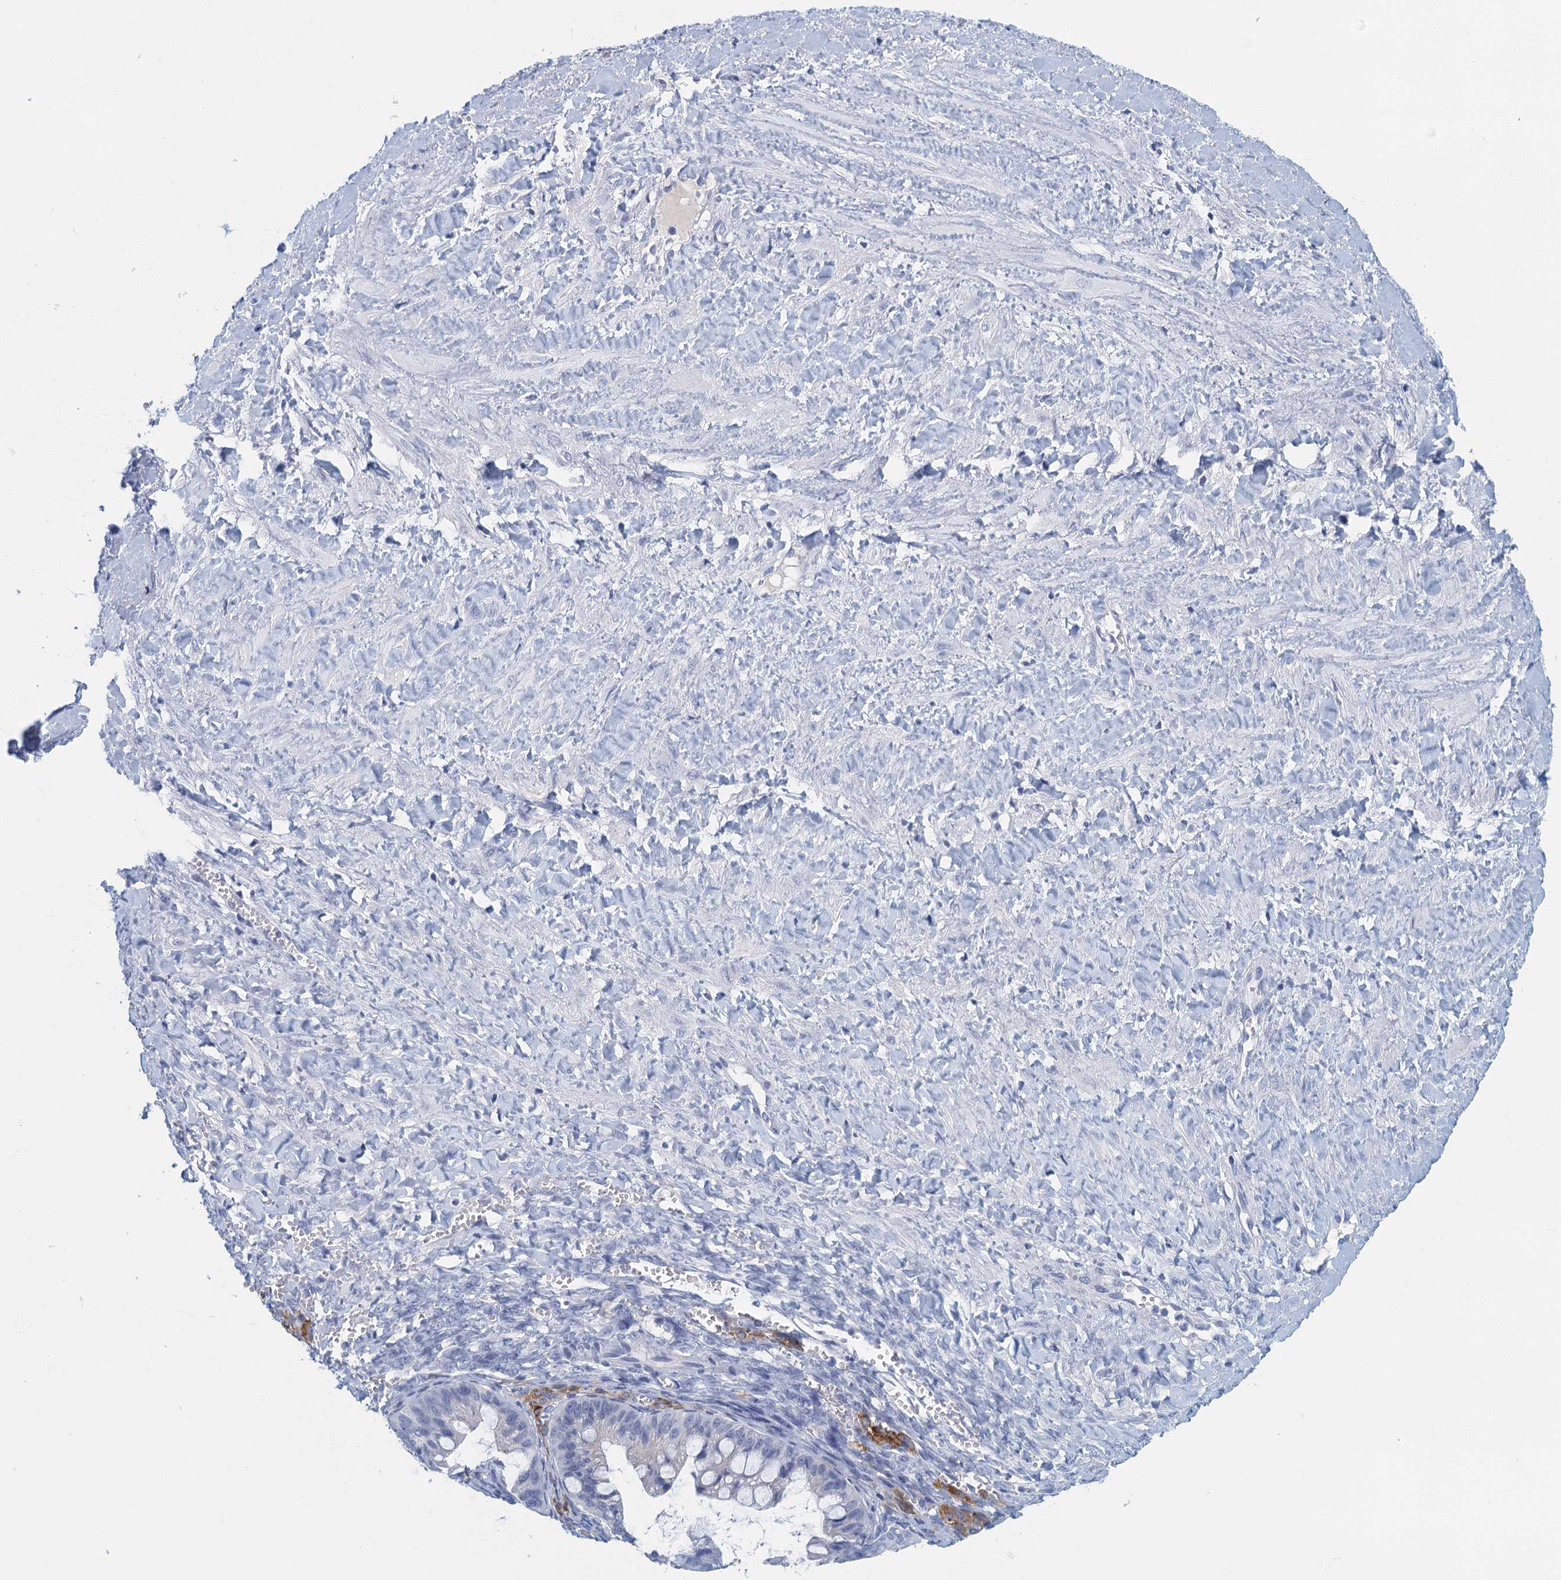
{"staining": {"intensity": "negative", "quantity": "none", "location": "none"}, "tissue": "ovarian cancer", "cell_type": "Tumor cells", "image_type": "cancer", "snomed": [{"axis": "morphology", "description": "Cystadenocarcinoma, mucinous, NOS"}, {"axis": "topography", "description": "Ovary"}], "caption": "Mucinous cystadenocarcinoma (ovarian) was stained to show a protein in brown. There is no significant positivity in tumor cells. Brightfield microscopy of immunohistochemistry stained with DAB (brown) and hematoxylin (blue), captured at high magnification.", "gene": "CYP51A1", "patient": {"sex": "female", "age": 73}}